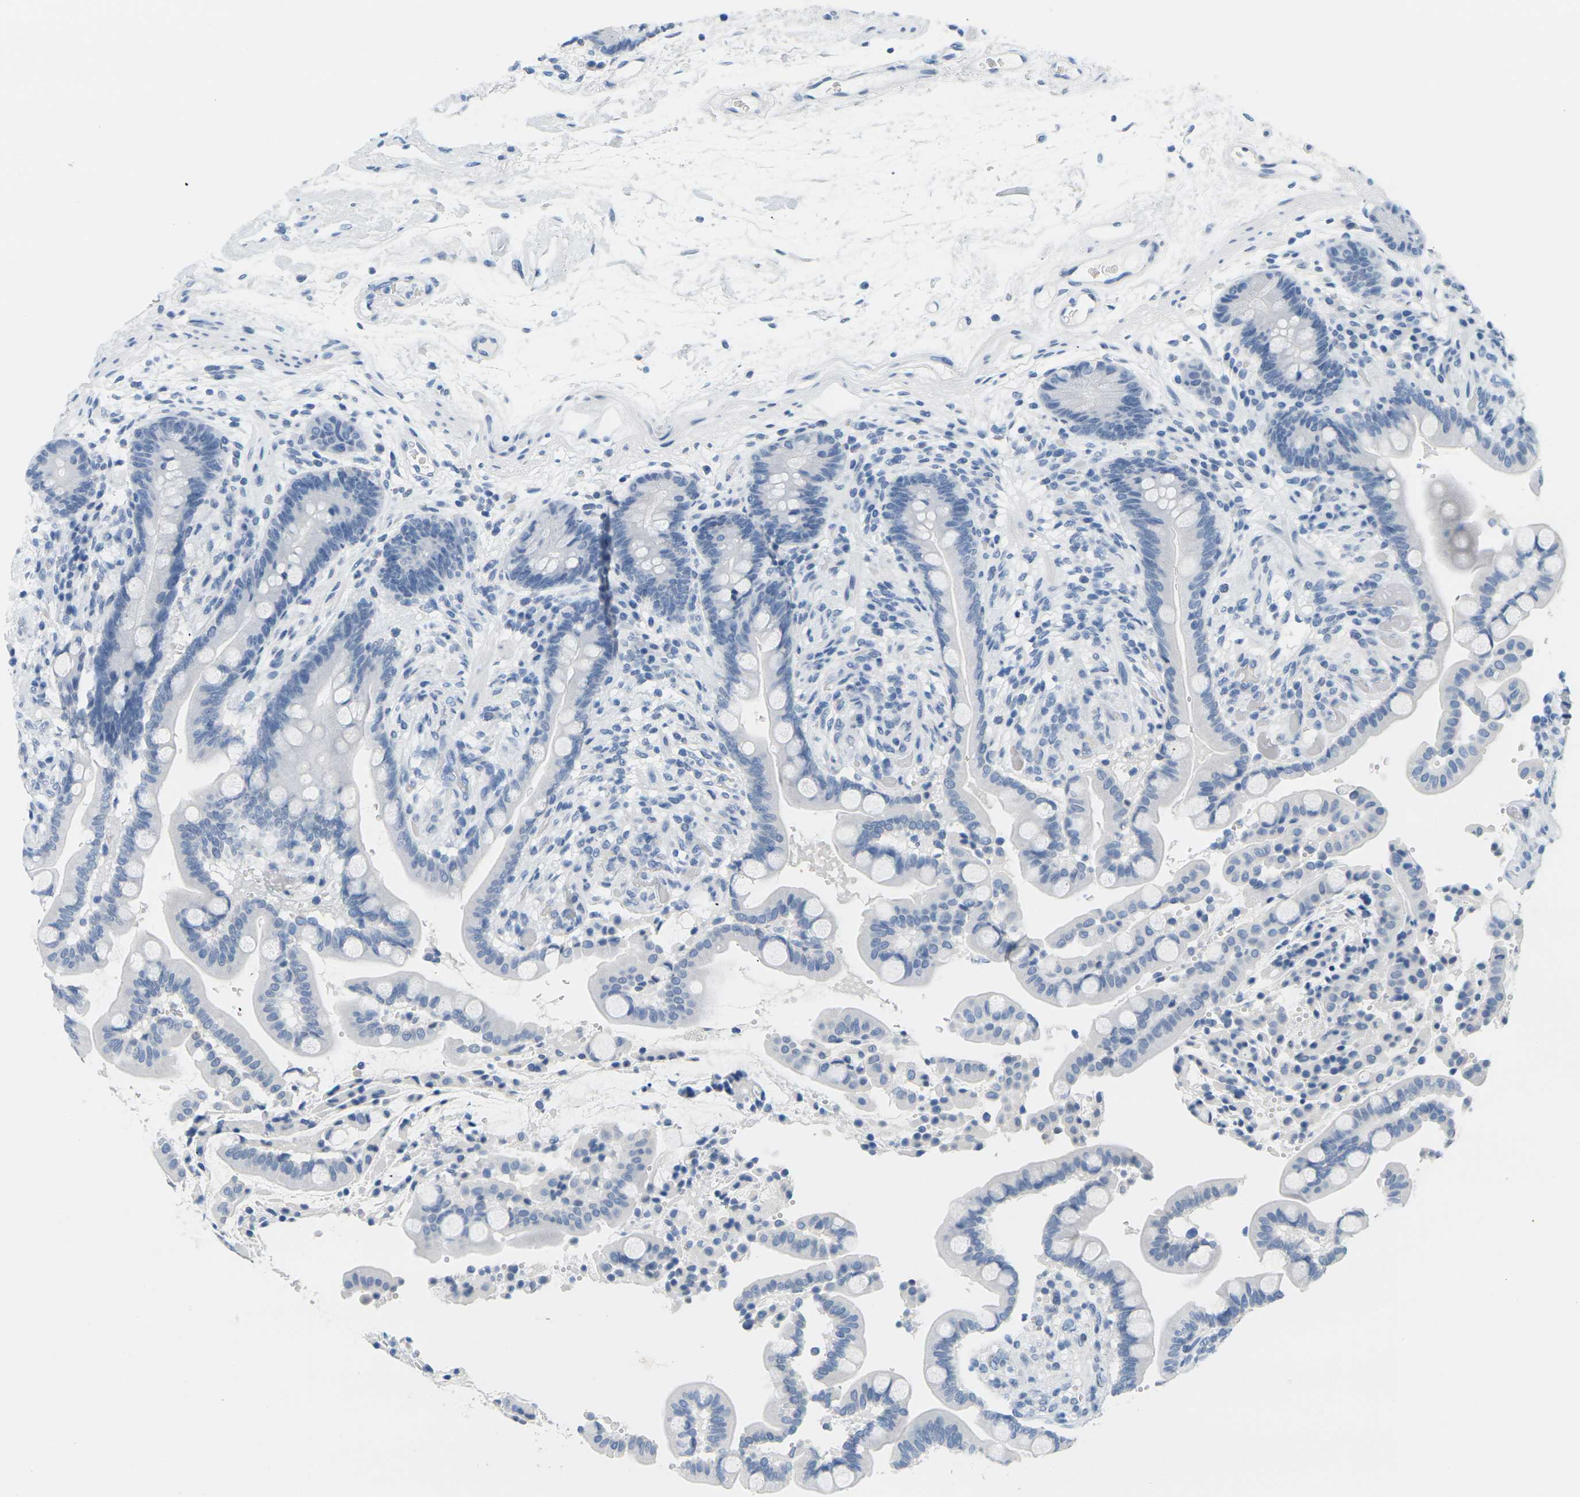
{"staining": {"intensity": "negative", "quantity": "none", "location": "none"}, "tissue": "colon", "cell_type": "Endothelial cells", "image_type": "normal", "snomed": [{"axis": "morphology", "description": "Normal tissue, NOS"}, {"axis": "topography", "description": "Colon"}], "caption": "Immunohistochemistry (IHC) of benign colon exhibits no expression in endothelial cells. (DAB immunohistochemistry with hematoxylin counter stain).", "gene": "CTAG1A", "patient": {"sex": "male", "age": 73}}